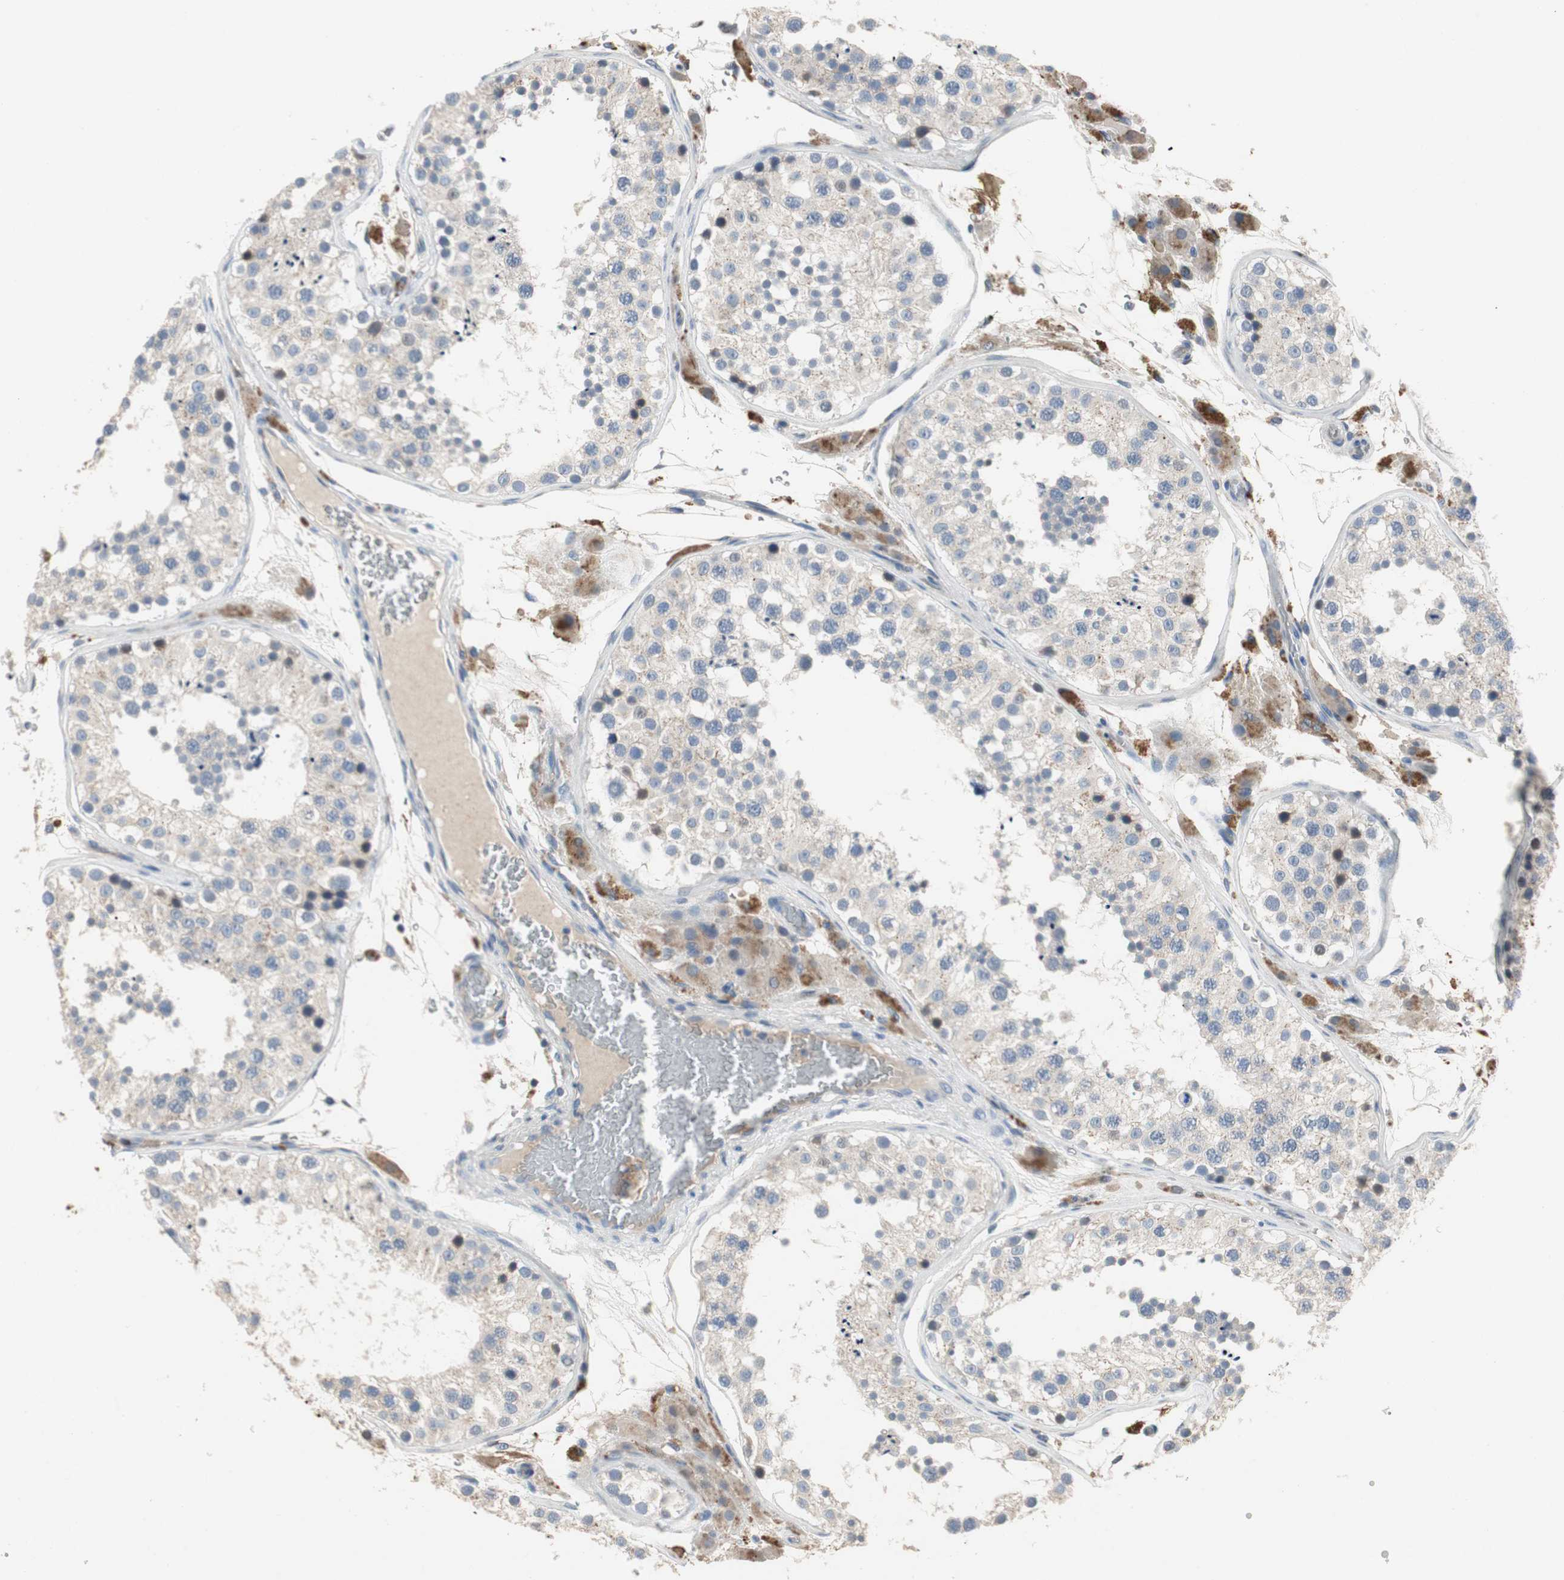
{"staining": {"intensity": "moderate", "quantity": "<25%", "location": "cytoplasmic/membranous"}, "tissue": "testis", "cell_type": "Cells in seminiferous ducts", "image_type": "normal", "snomed": [{"axis": "morphology", "description": "Normal tissue, NOS"}, {"axis": "topography", "description": "Testis"}, {"axis": "topography", "description": "Epididymis"}], "caption": "A high-resolution photomicrograph shows immunohistochemistry (IHC) staining of unremarkable testis, which reveals moderate cytoplasmic/membranous positivity in about <25% of cells in seminiferous ducts. (Brightfield microscopy of DAB IHC at high magnification).", "gene": "ALPL", "patient": {"sex": "male", "age": 26}}